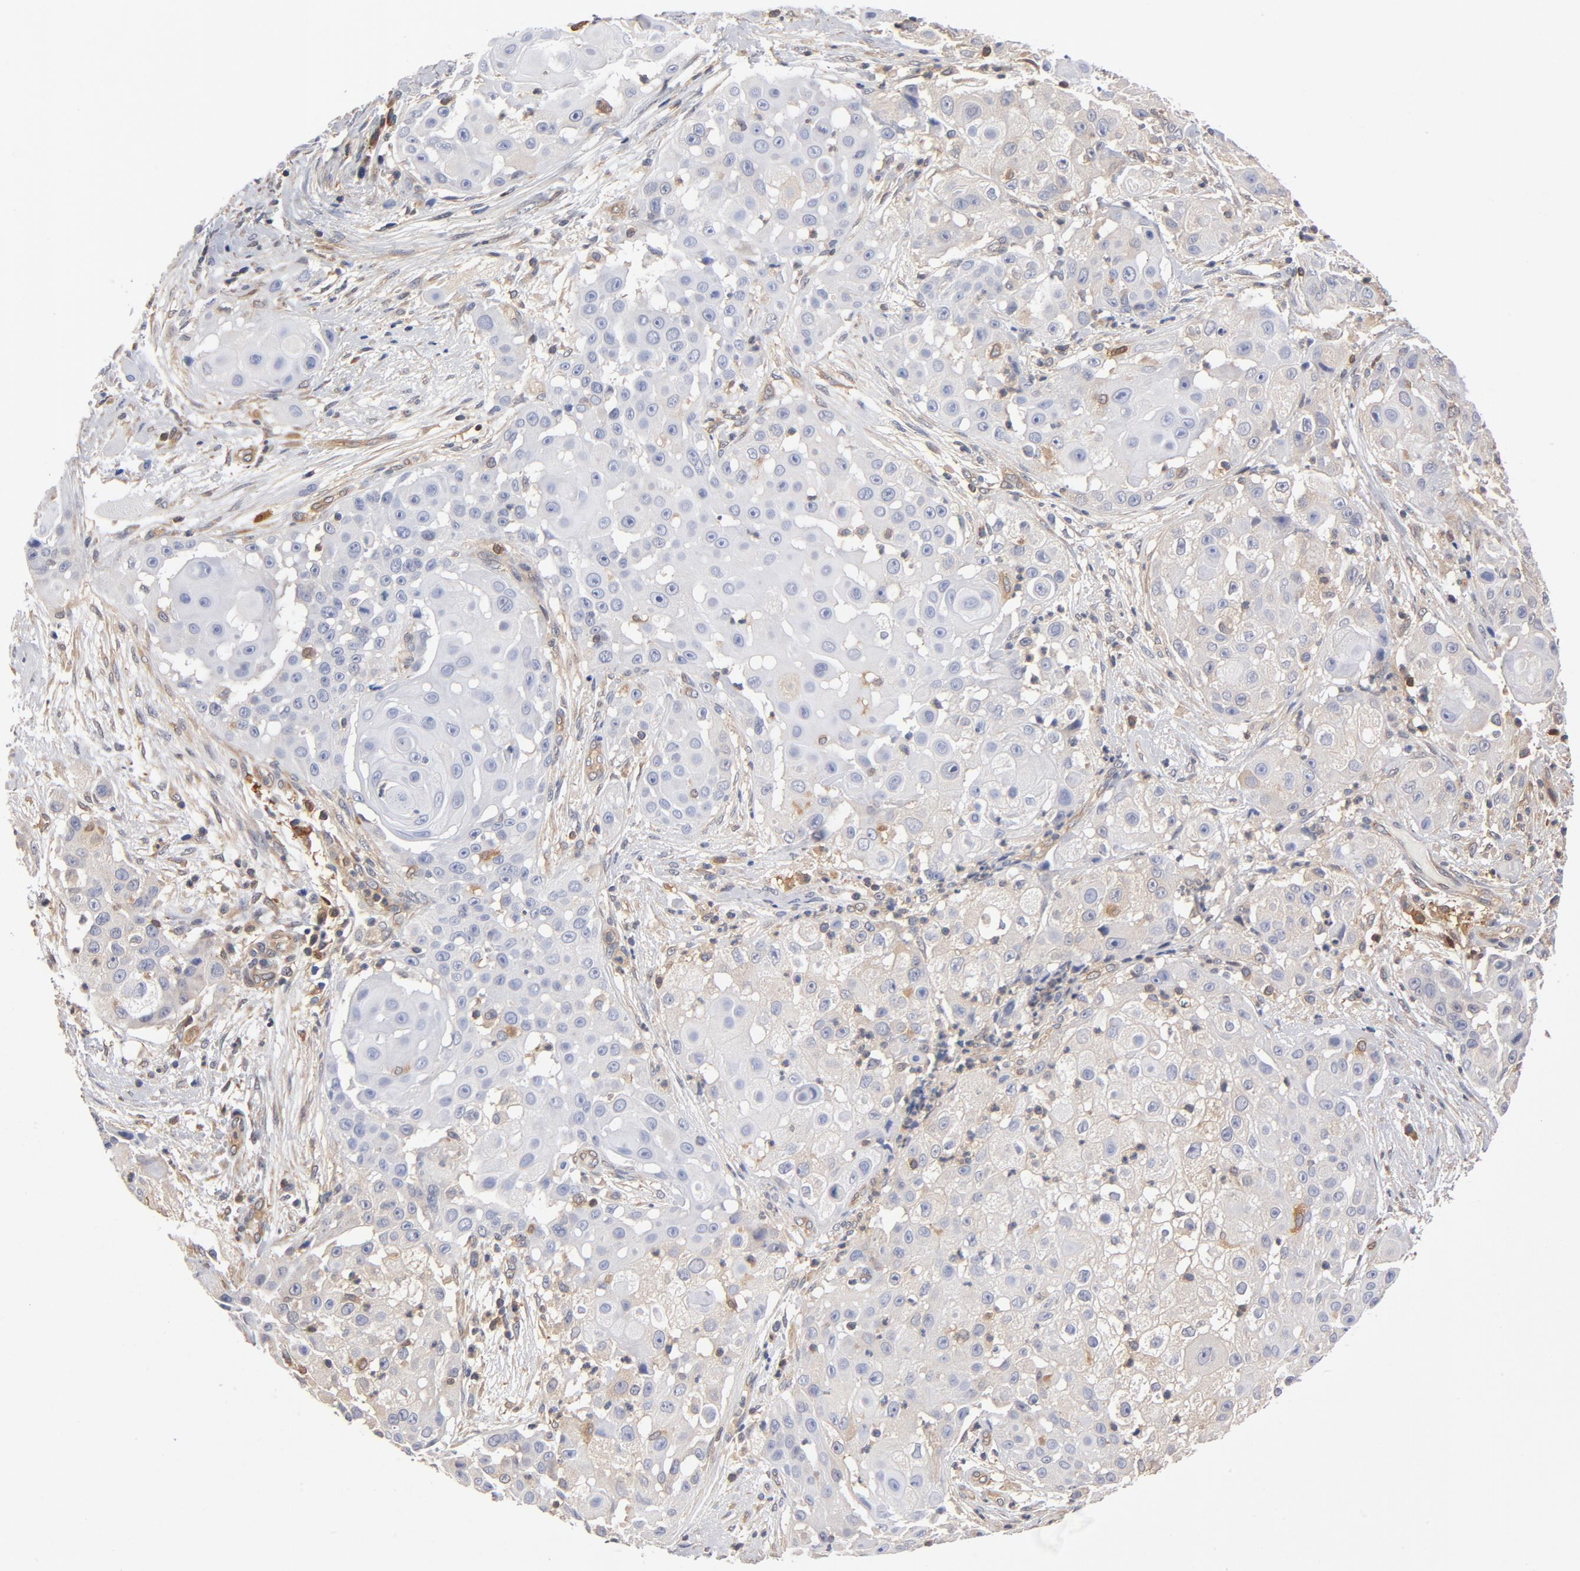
{"staining": {"intensity": "negative", "quantity": "none", "location": "none"}, "tissue": "skin cancer", "cell_type": "Tumor cells", "image_type": "cancer", "snomed": [{"axis": "morphology", "description": "Squamous cell carcinoma, NOS"}, {"axis": "topography", "description": "Skin"}], "caption": "Human skin cancer stained for a protein using immunohistochemistry (IHC) displays no positivity in tumor cells.", "gene": "ASMTL", "patient": {"sex": "female", "age": 57}}